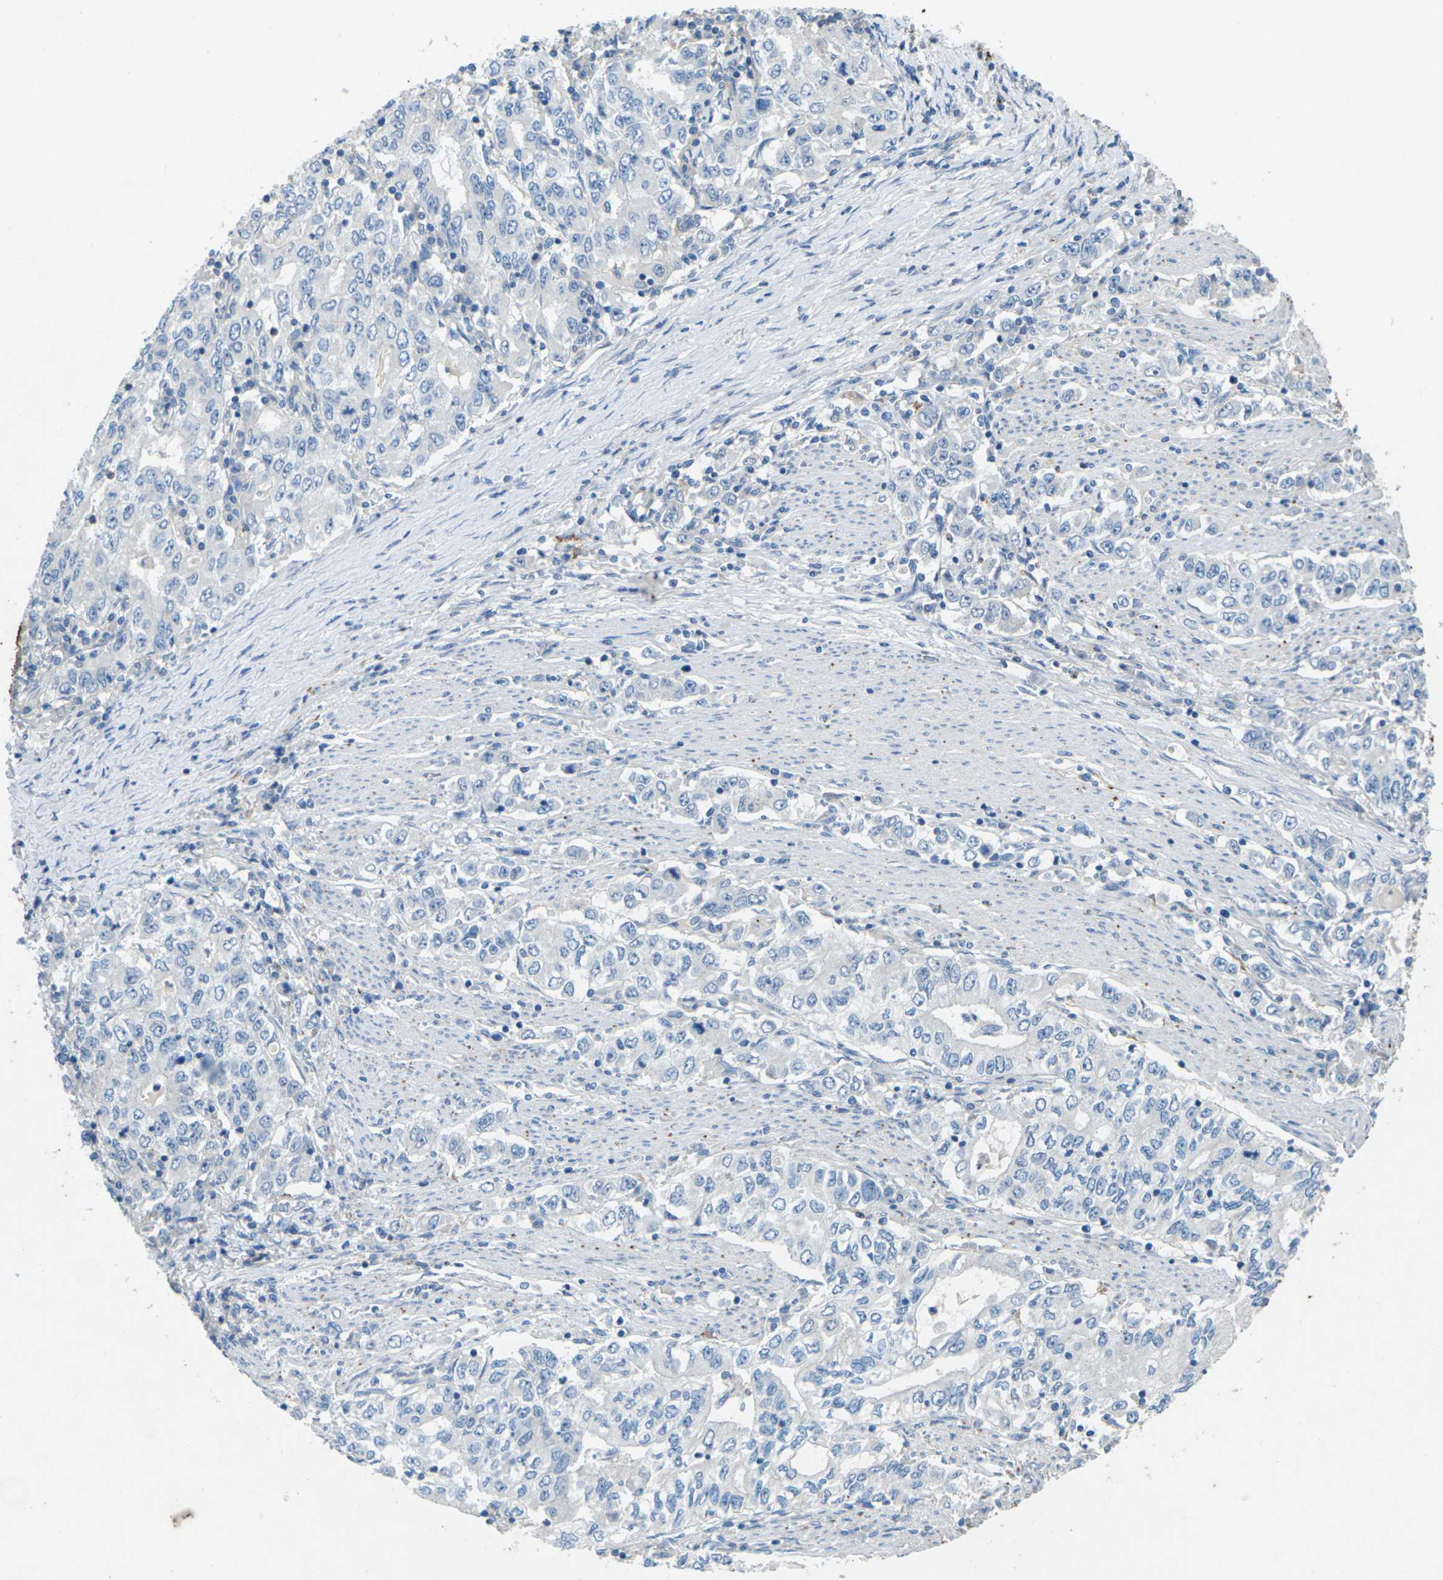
{"staining": {"intensity": "negative", "quantity": "none", "location": "none"}, "tissue": "stomach cancer", "cell_type": "Tumor cells", "image_type": "cancer", "snomed": [{"axis": "morphology", "description": "Adenocarcinoma, NOS"}, {"axis": "topography", "description": "Stomach, lower"}], "caption": "Image shows no significant protein staining in tumor cells of stomach cancer.", "gene": "SIGLEC14", "patient": {"sex": "female", "age": 72}}